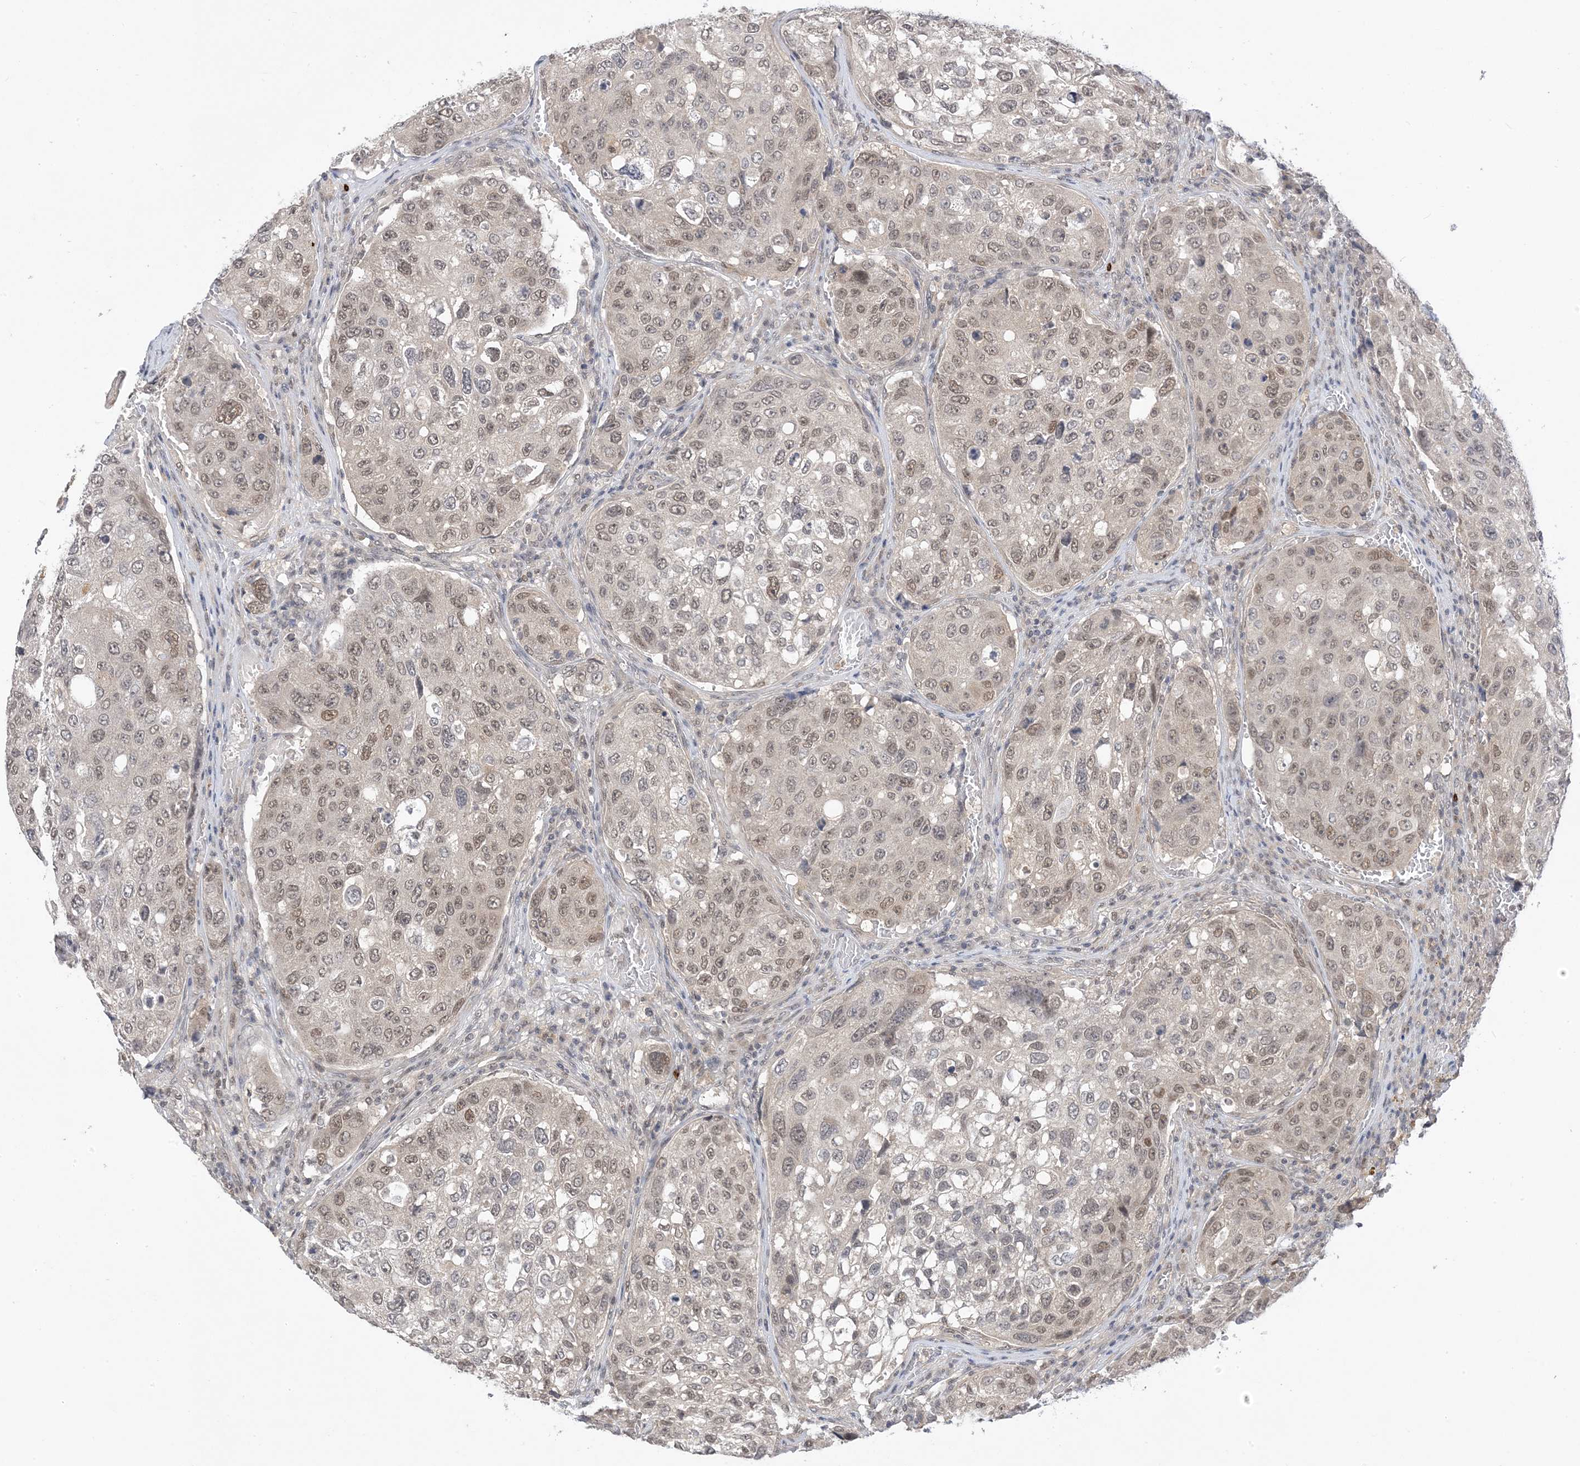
{"staining": {"intensity": "weak", "quantity": "25%-75%", "location": "nuclear"}, "tissue": "urothelial cancer", "cell_type": "Tumor cells", "image_type": "cancer", "snomed": [{"axis": "morphology", "description": "Urothelial carcinoma, High grade"}, {"axis": "topography", "description": "Lymph node"}, {"axis": "topography", "description": "Urinary bladder"}], "caption": "Weak nuclear expression for a protein is appreciated in about 25%-75% of tumor cells of urothelial cancer using immunohistochemistry.", "gene": "RANBP9", "patient": {"sex": "male", "age": 51}}